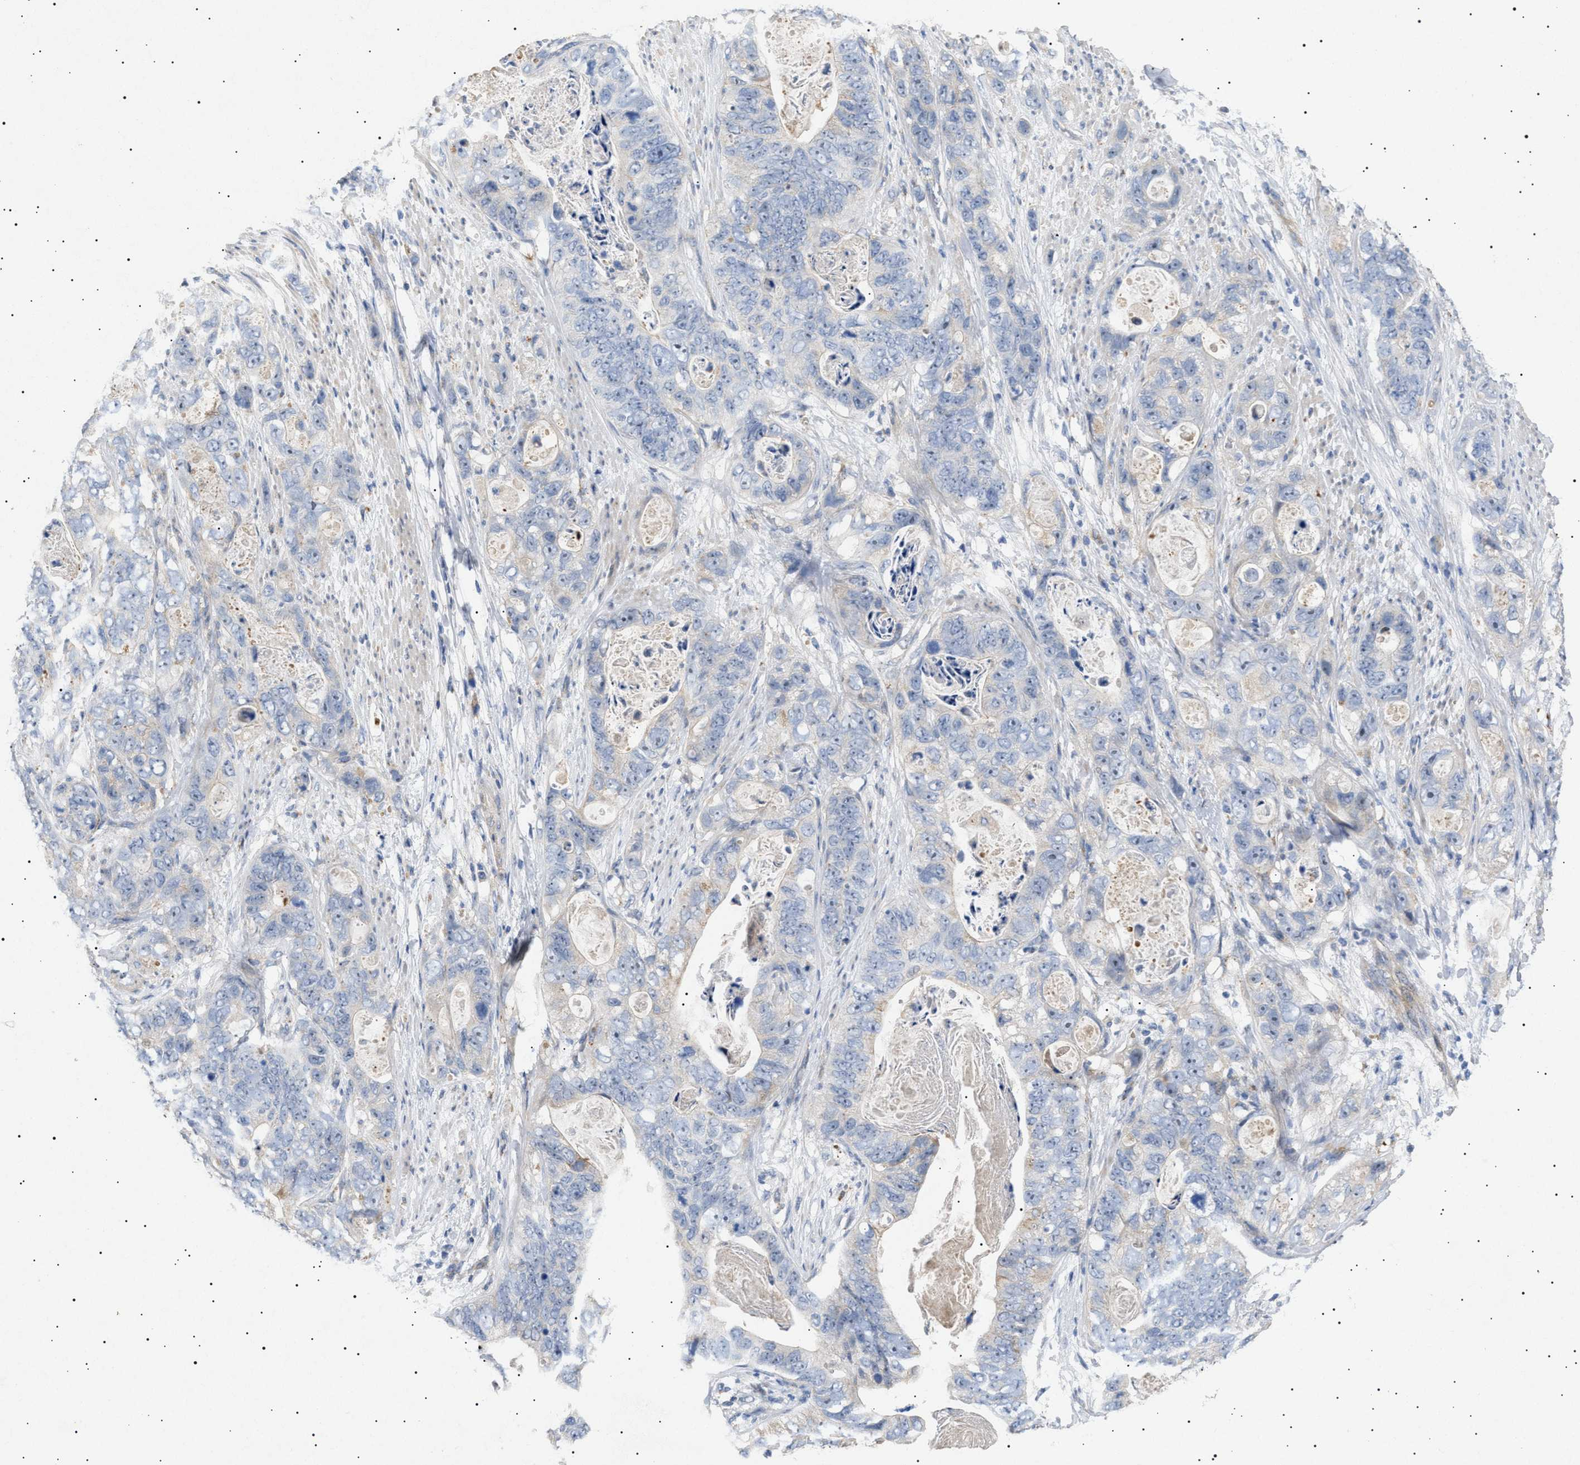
{"staining": {"intensity": "negative", "quantity": "none", "location": "none"}, "tissue": "stomach cancer", "cell_type": "Tumor cells", "image_type": "cancer", "snomed": [{"axis": "morphology", "description": "Adenocarcinoma, NOS"}, {"axis": "topography", "description": "Stomach"}], "caption": "This is an IHC image of human stomach cancer. There is no staining in tumor cells.", "gene": "SIRT5", "patient": {"sex": "female", "age": 89}}